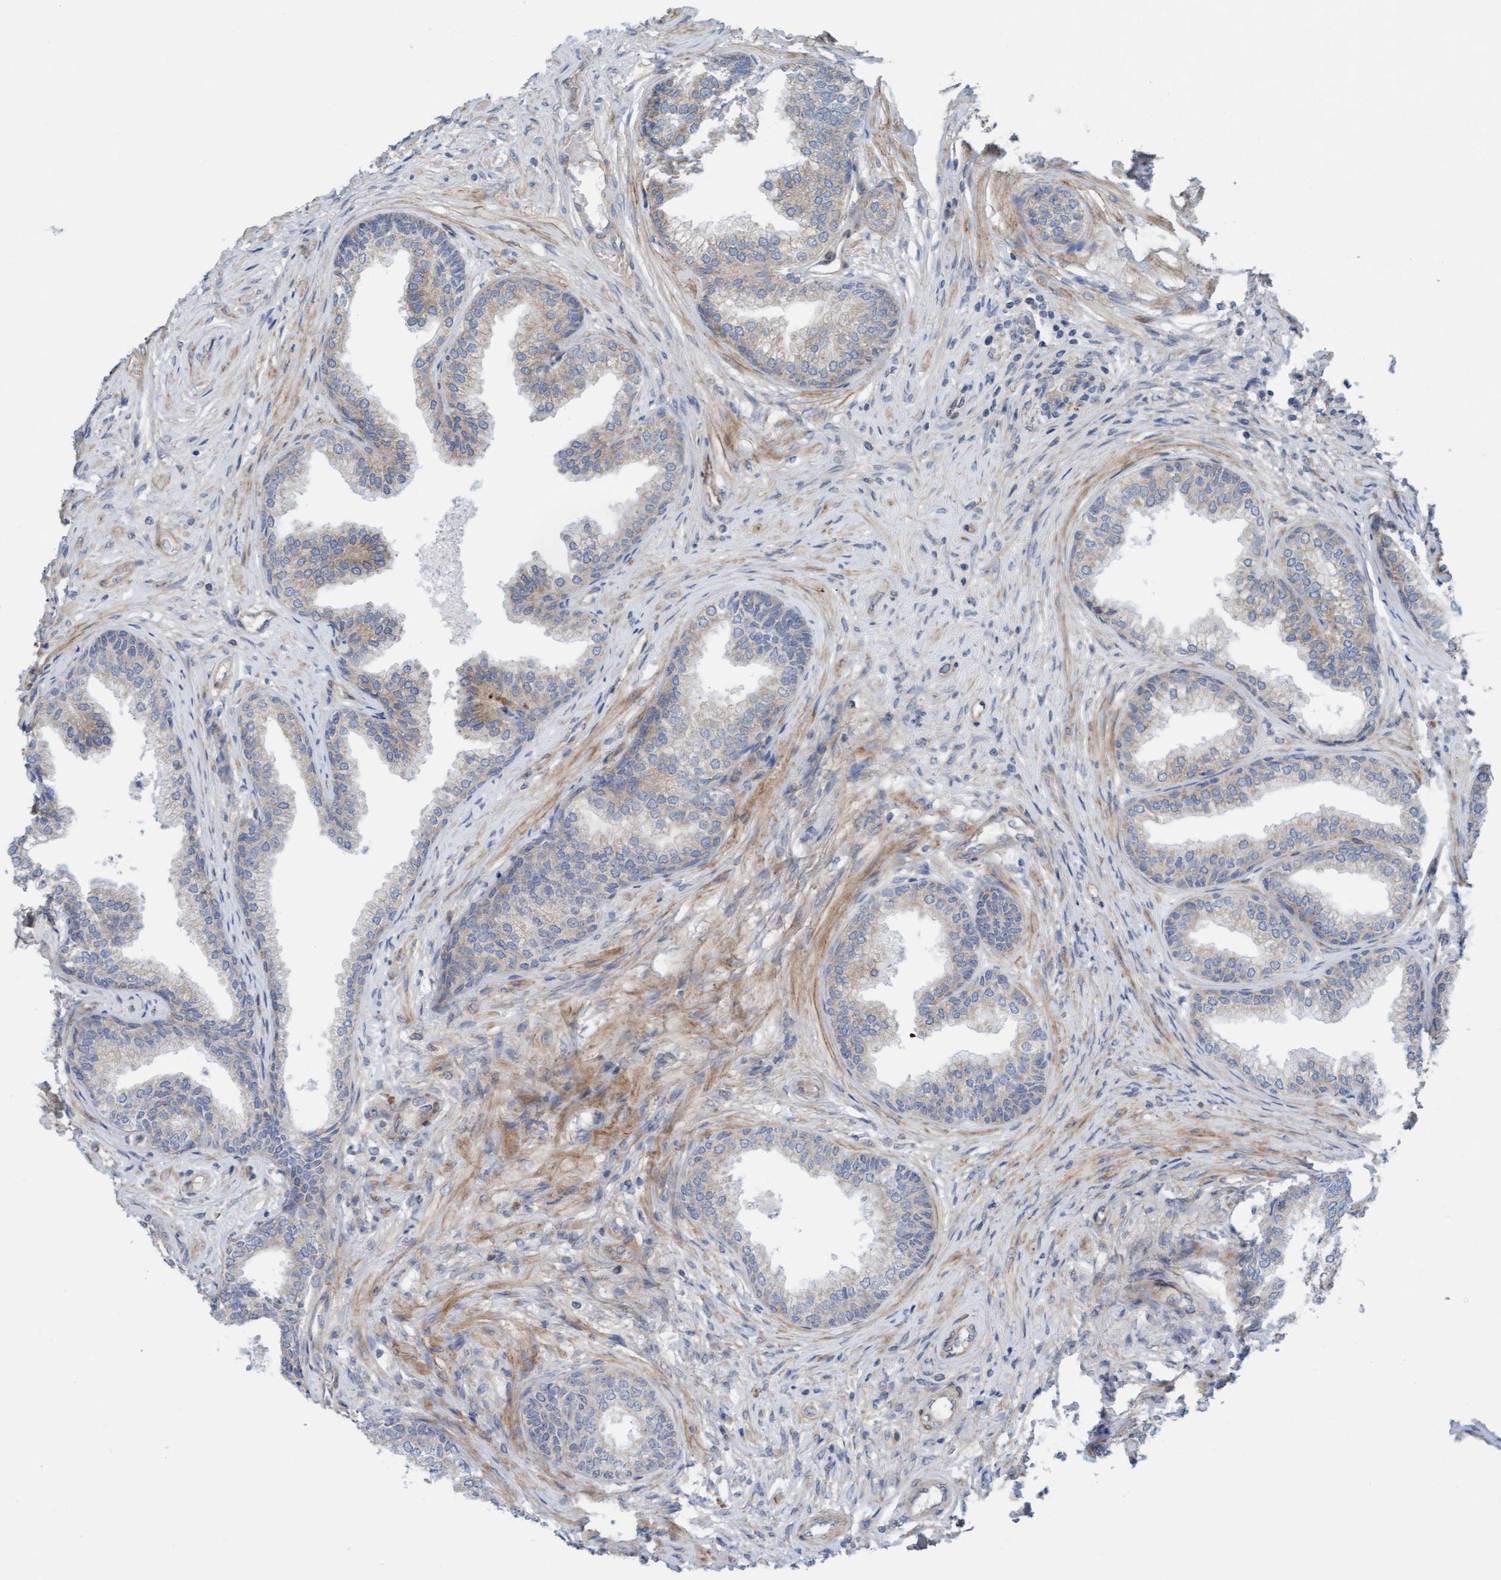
{"staining": {"intensity": "moderate", "quantity": "<25%", "location": "cytoplasmic/membranous"}, "tissue": "prostate", "cell_type": "Glandular cells", "image_type": "normal", "snomed": [{"axis": "morphology", "description": "Normal tissue, NOS"}, {"axis": "topography", "description": "Prostate"}], "caption": "Immunohistochemical staining of normal prostate shows low levels of moderate cytoplasmic/membranous expression in approximately <25% of glandular cells. Immunohistochemistry (ihc) stains the protein in brown and the nuclei are stained blue.", "gene": "CDK5RAP3", "patient": {"sex": "male", "age": 76}}